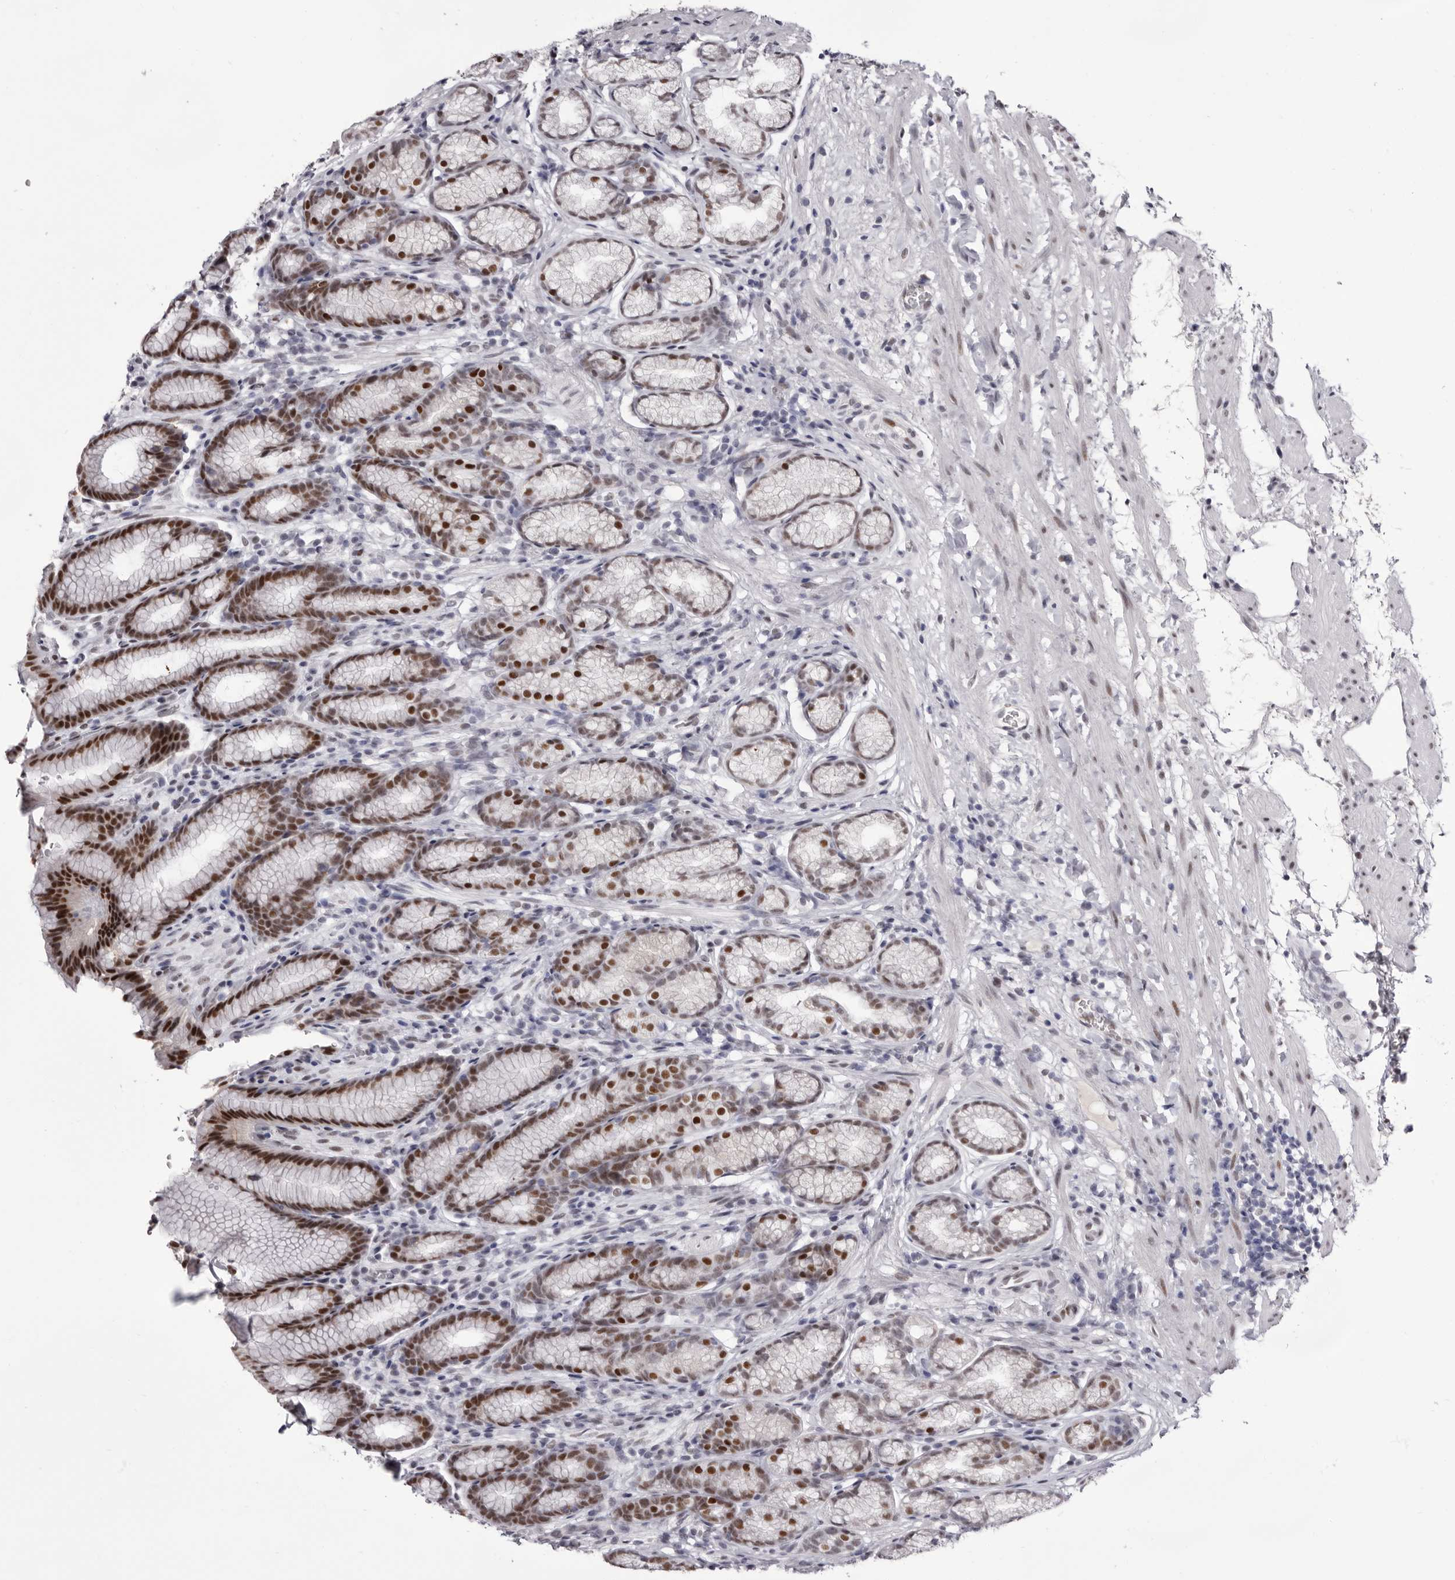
{"staining": {"intensity": "strong", "quantity": "25%-75%", "location": "nuclear"}, "tissue": "stomach", "cell_type": "Glandular cells", "image_type": "normal", "snomed": [{"axis": "morphology", "description": "Normal tissue, NOS"}, {"axis": "topography", "description": "Stomach"}], "caption": "IHC image of normal stomach stained for a protein (brown), which displays high levels of strong nuclear positivity in approximately 25%-75% of glandular cells.", "gene": "ZNF326", "patient": {"sex": "male", "age": 42}}